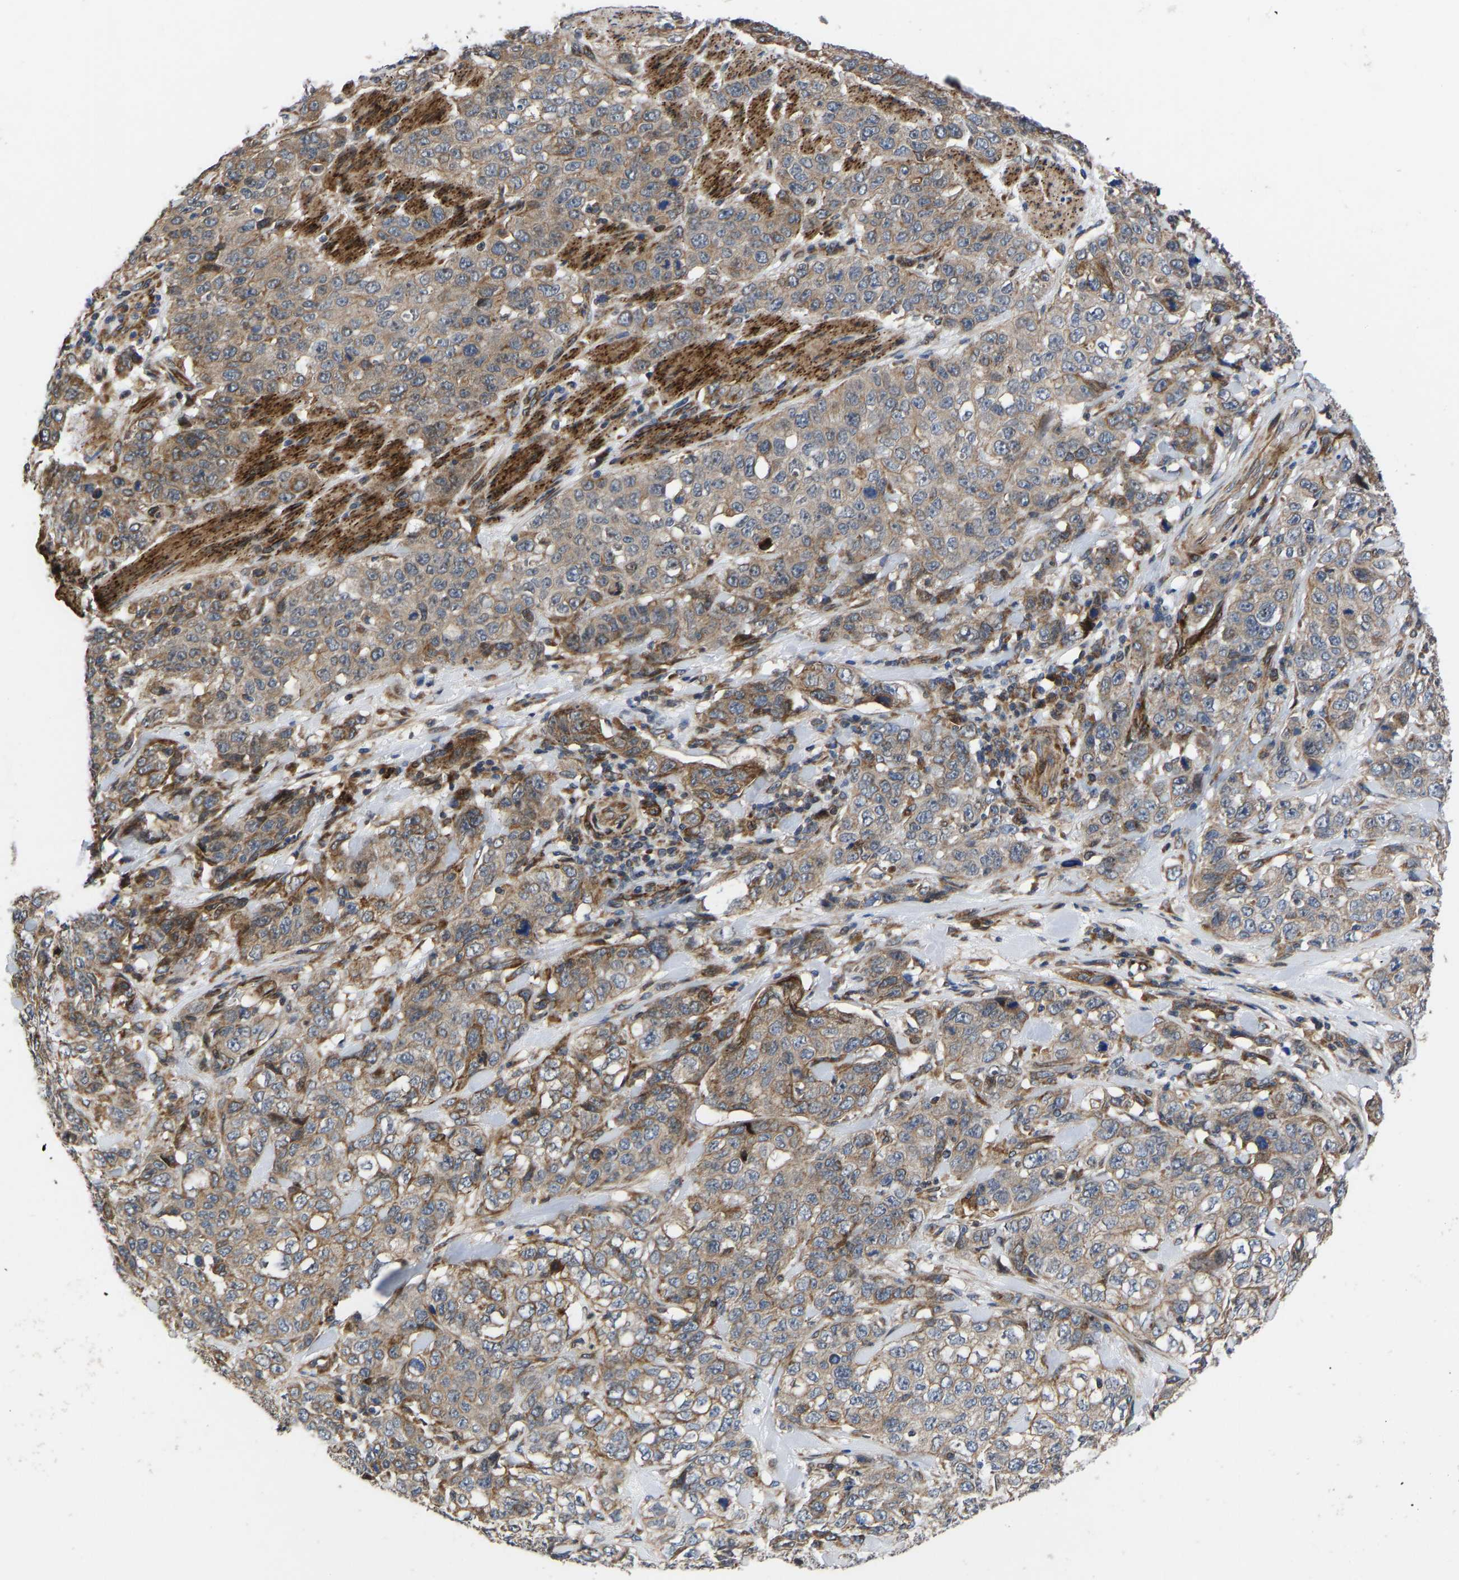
{"staining": {"intensity": "moderate", "quantity": ">75%", "location": "cytoplasmic/membranous"}, "tissue": "stomach cancer", "cell_type": "Tumor cells", "image_type": "cancer", "snomed": [{"axis": "morphology", "description": "Adenocarcinoma, NOS"}, {"axis": "topography", "description": "Stomach"}], "caption": "IHC of human adenocarcinoma (stomach) demonstrates medium levels of moderate cytoplasmic/membranous expression in approximately >75% of tumor cells.", "gene": "TMEM38B", "patient": {"sex": "male", "age": 48}}